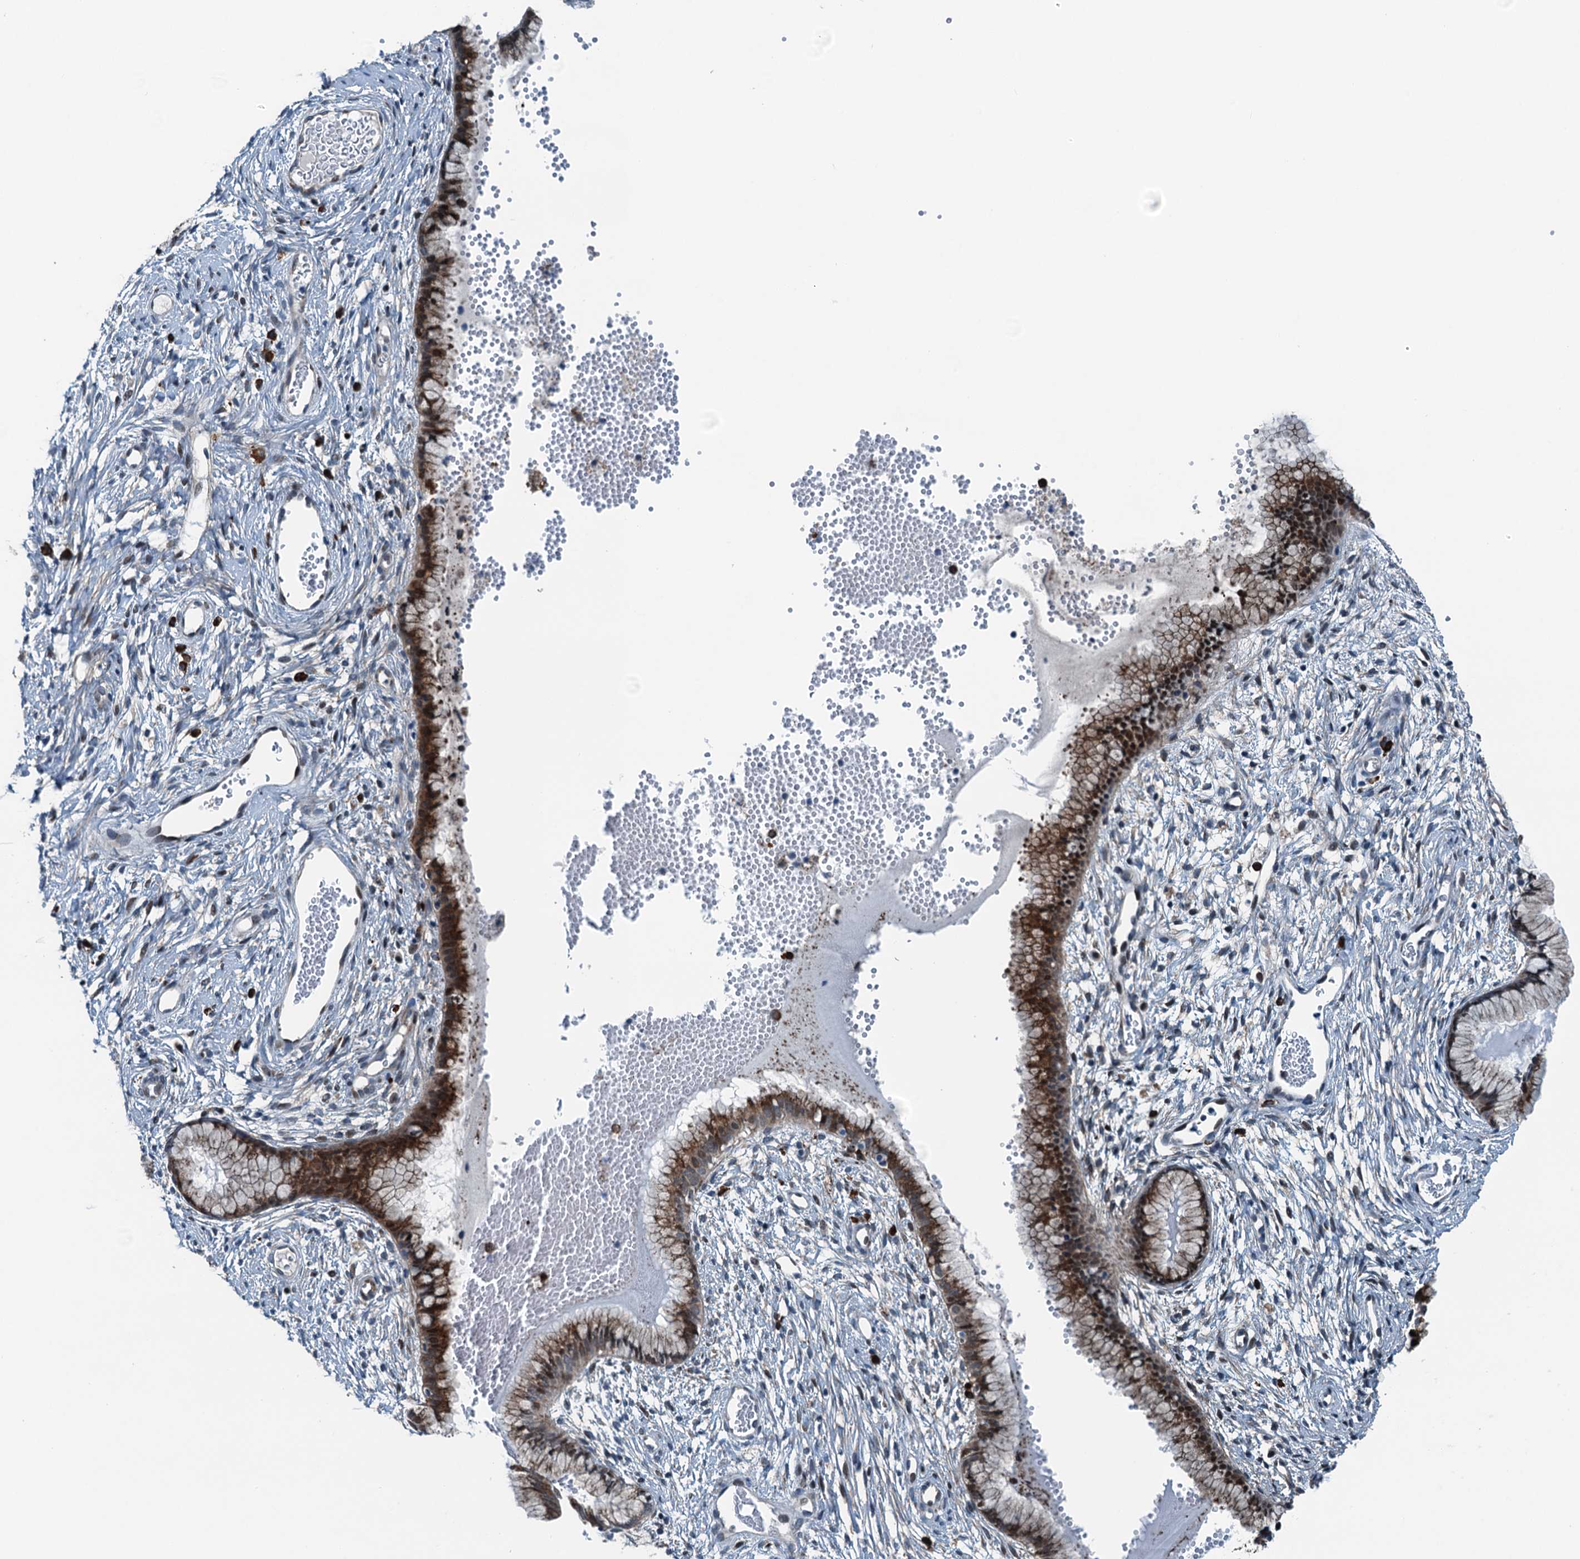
{"staining": {"intensity": "strong", "quantity": ">75%", "location": "cytoplasmic/membranous,nuclear"}, "tissue": "cervix", "cell_type": "Glandular cells", "image_type": "normal", "snomed": [{"axis": "morphology", "description": "Normal tissue, NOS"}, {"axis": "topography", "description": "Cervix"}], "caption": "Immunohistochemistry photomicrograph of unremarkable human cervix stained for a protein (brown), which shows high levels of strong cytoplasmic/membranous,nuclear positivity in about >75% of glandular cells.", "gene": "TAMALIN", "patient": {"sex": "female", "age": 42}}